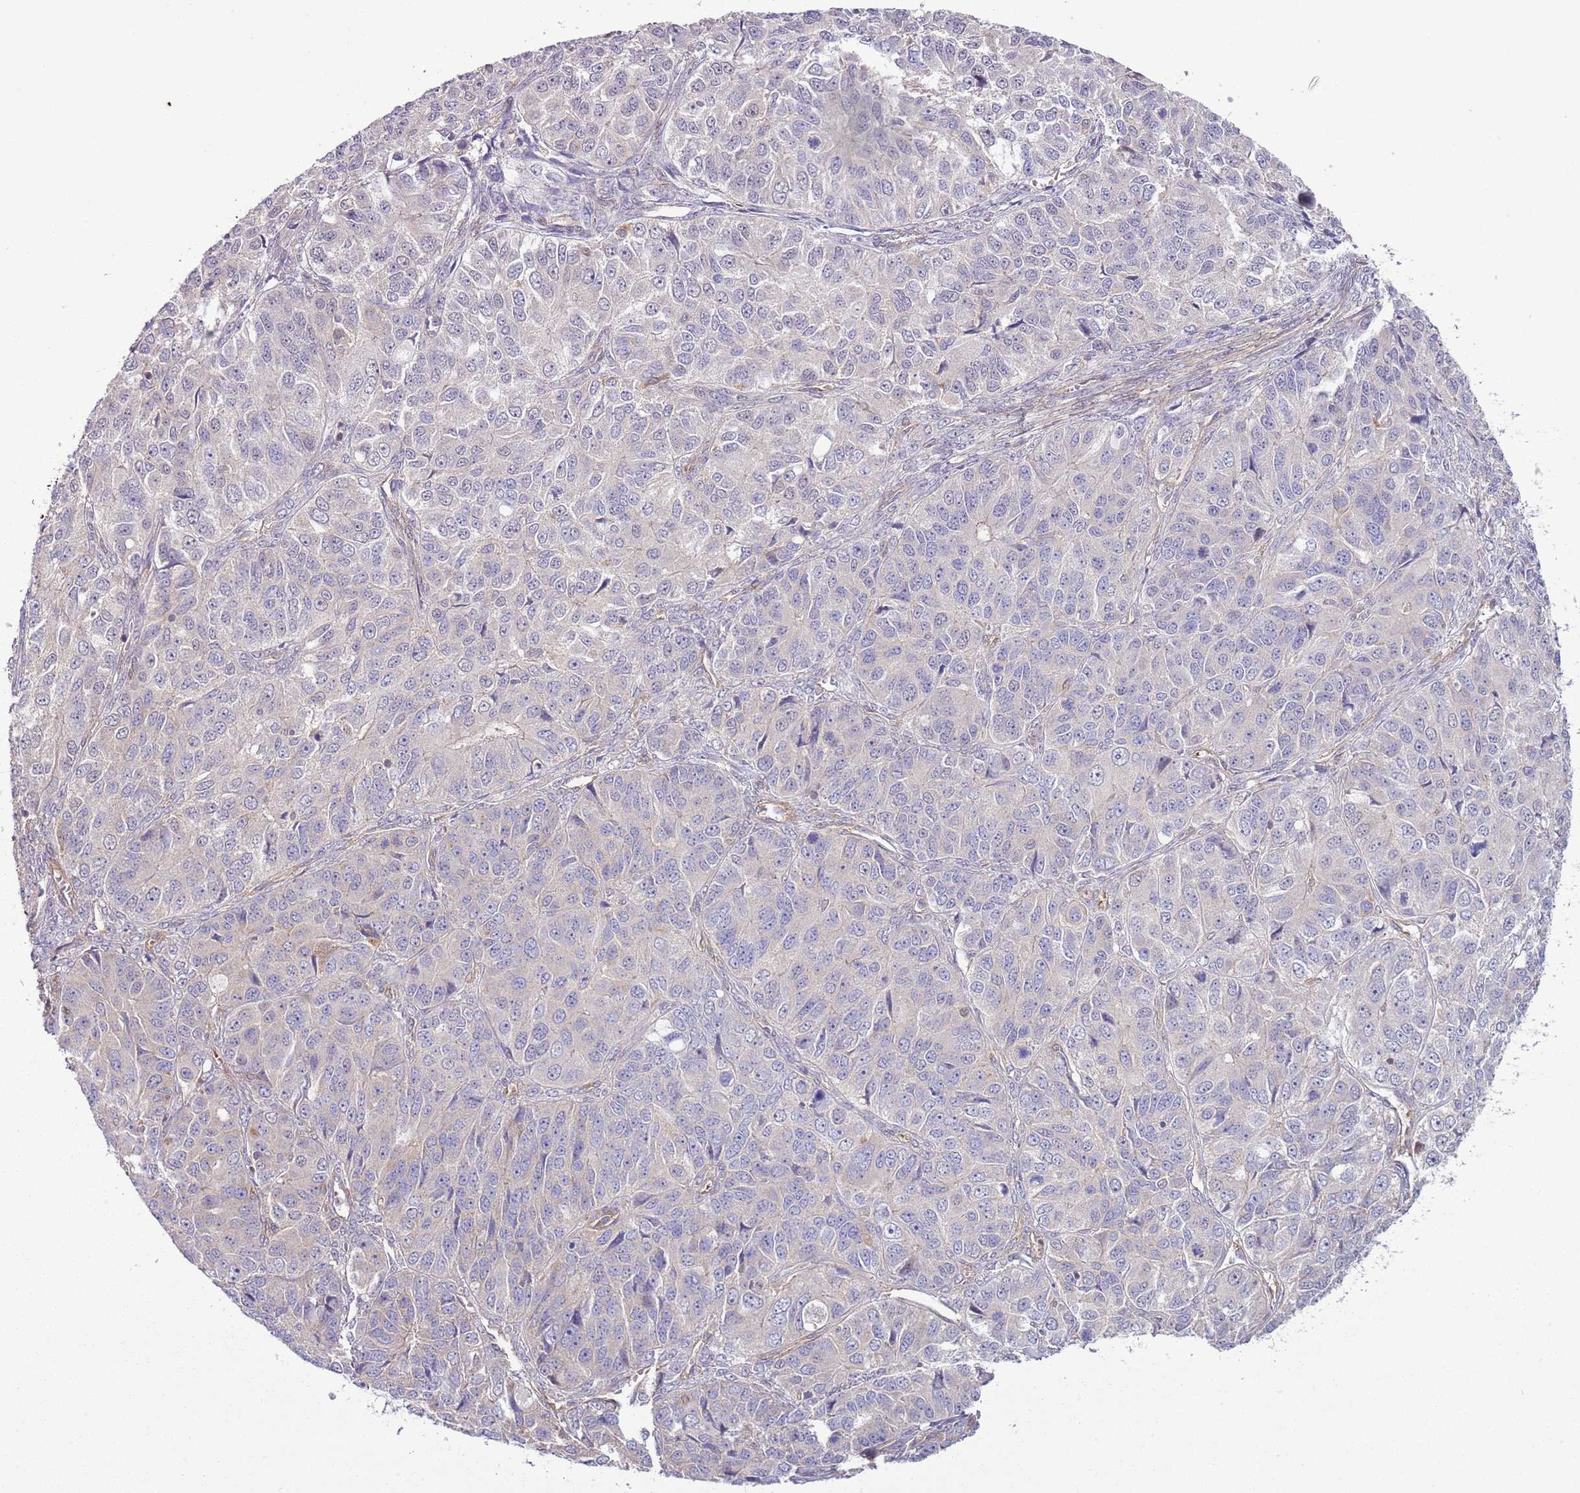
{"staining": {"intensity": "negative", "quantity": "none", "location": "none"}, "tissue": "ovarian cancer", "cell_type": "Tumor cells", "image_type": "cancer", "snomed": [{"axis": "morphology", "description": "Carcinoma, endometroid"}, {"axis": "topography", "description": "Ovary"}], "caption": "Tumor cells show no significant protein expression in ovarian cancer (endometroid carcinoma).", "gene": "LPIN2", "patient": {"sex": "female", "age": 51}}